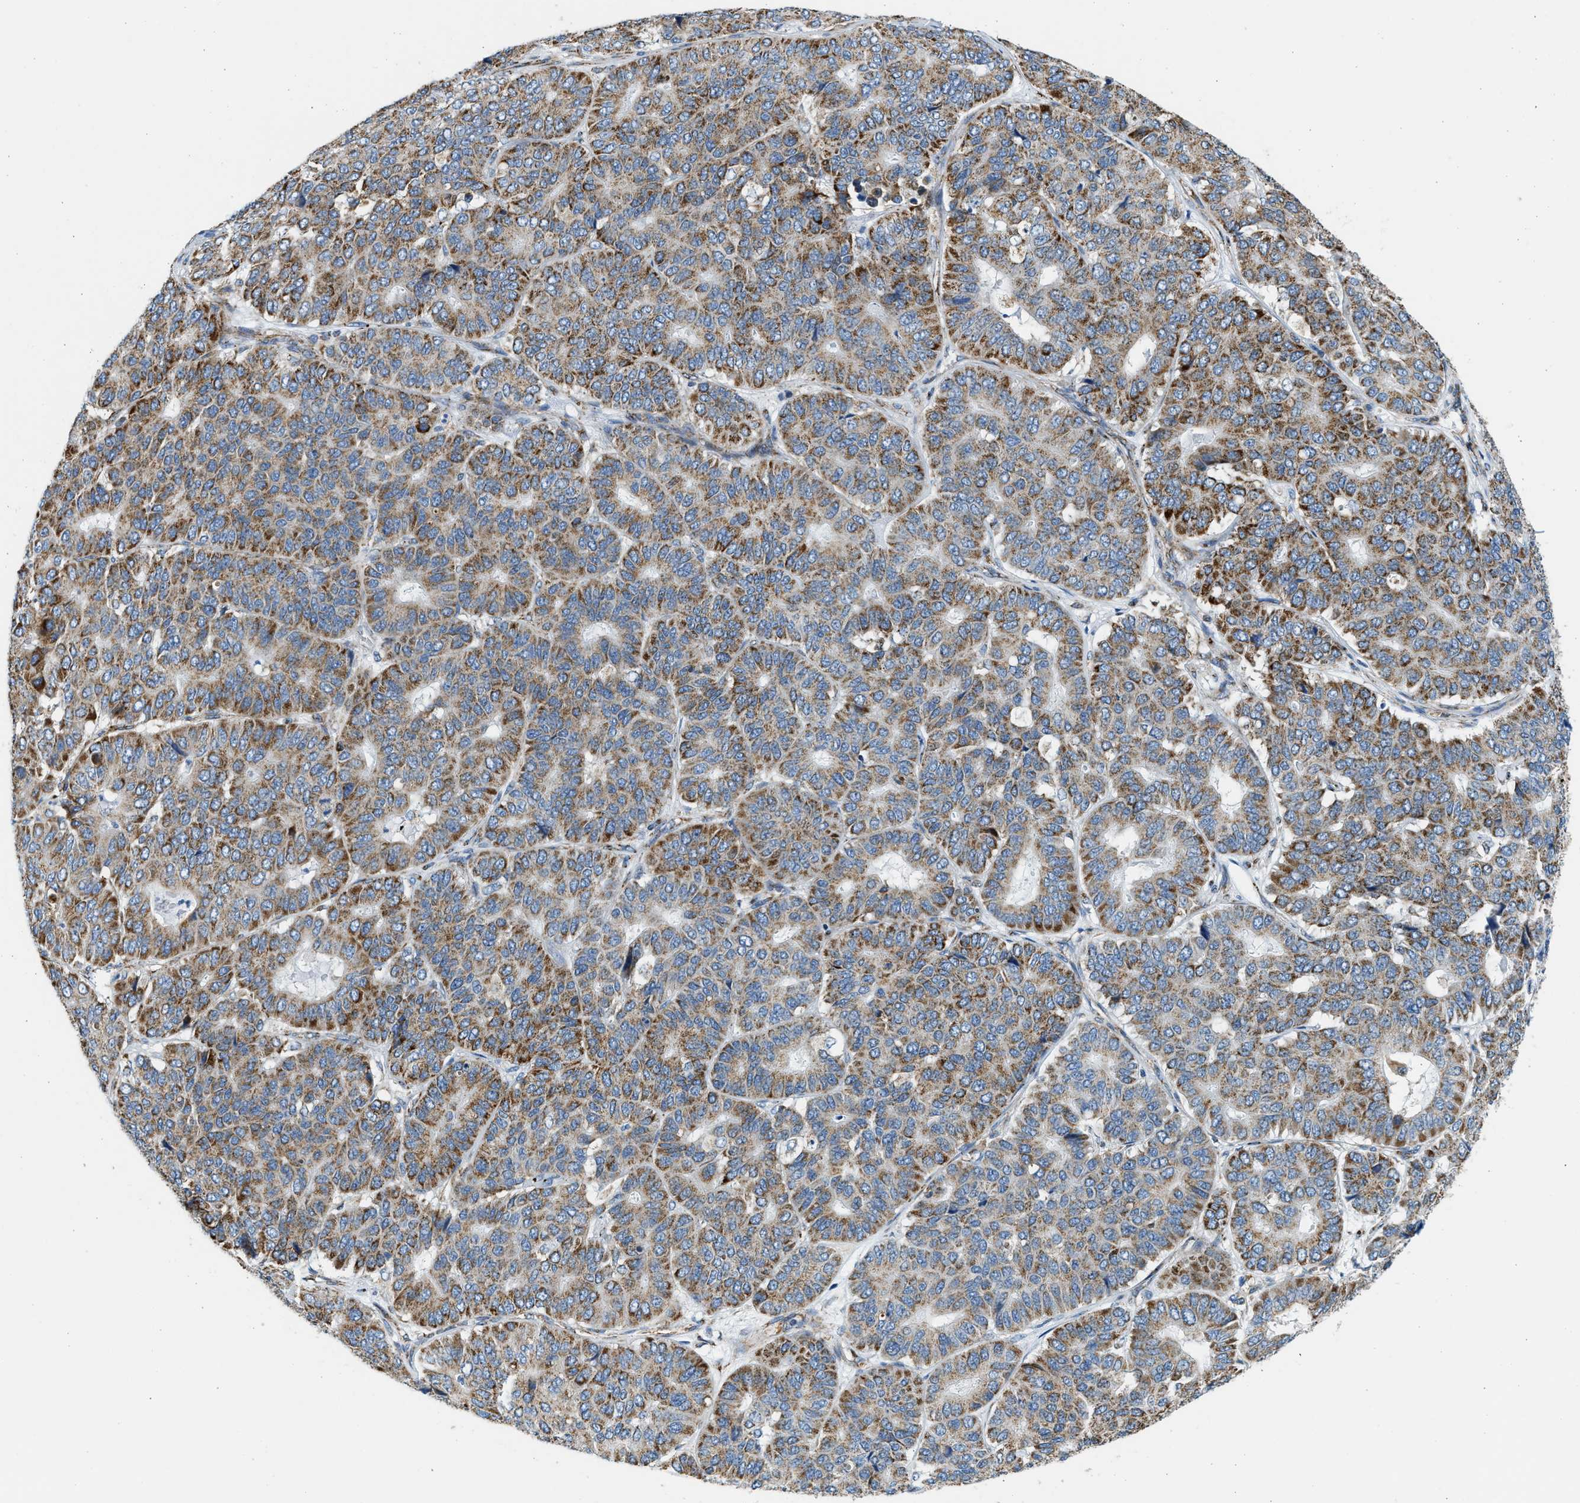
{"staining": {"intensity": "strong", "quantity": ">75%", "location": "cytoplasmic/membranous"}, "tissue": "pancreatic cancer", "cell_type": "Tumor cells", "image_type": "cancer", "snomed": [{"axis": "morphology", "description": "Adenocarcinoma, NOS"}, {"axis": "topography", "description": "Pancreas"}], "caption": "The immunohistochemical stain shows strong cytoplasmic/membranous staining in tumor cells of pancreatic cancer (adenocarcinoma) tissue.", "gene": "KCNMB3", "patient": {"sex": "male", "age": 50}}